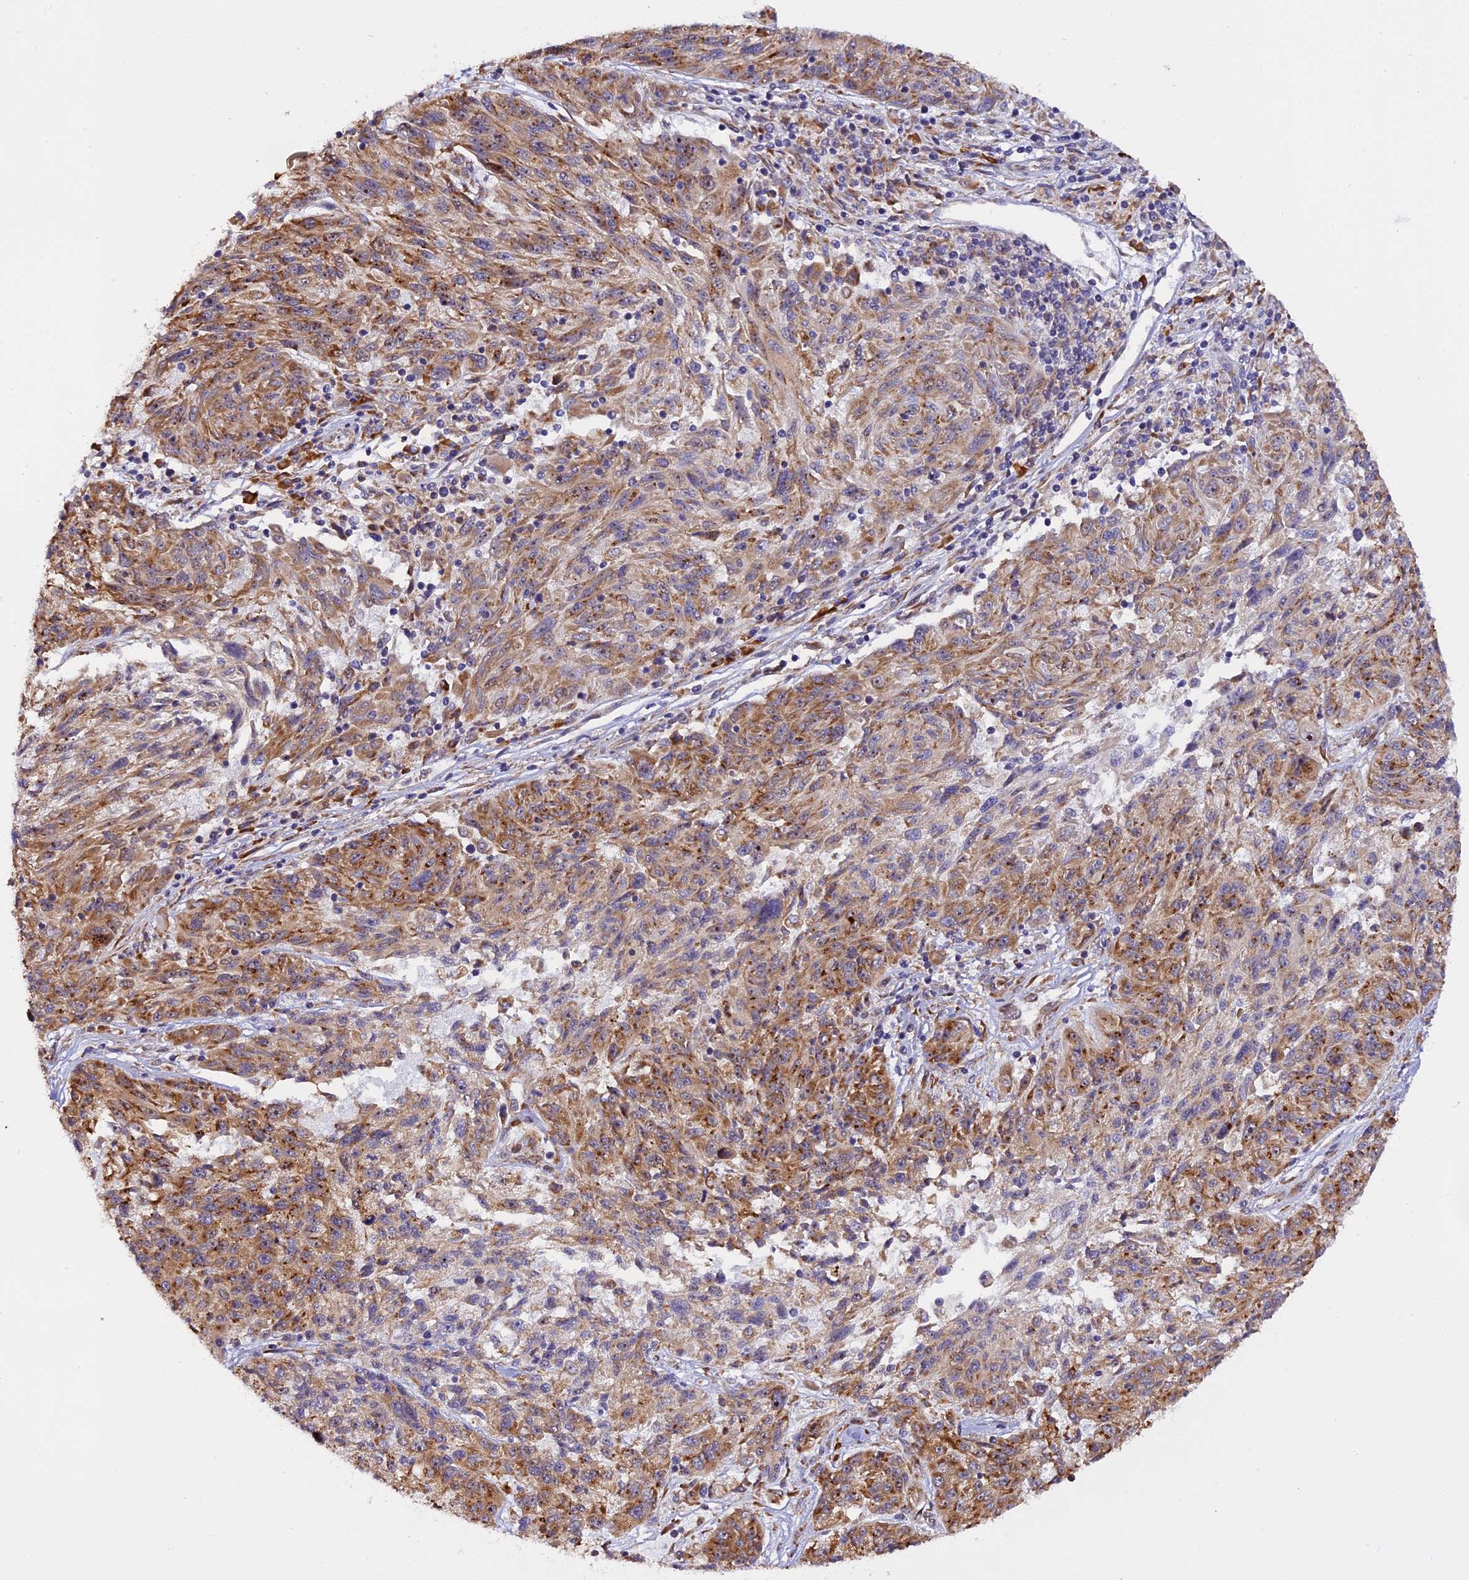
{"staining": {"intensity": "moderate", "quantity": ">75%", "location": "cytoplasmic/membranous"}, "tissue": "melanoma", "cell_type": "Tumor cells", "image_type": "cancer", "snomed": [{"axis": "morphology", "description": "Malignant melanoma, NOS"}, {"axis": "topography", "description": "Skin"}], "caption": "Immunohistochemical staining of human malignant melanoma displays medium levels of moderate cytoplasmic/membranous expression in about >75% of tumor cells. Using DAB (brown) and hematoxylin (blue) stains, captured at high magnification using brightfield microscopy.", "gene": "GNPTAB", "patient": {"sex": "male", "age": 53}}